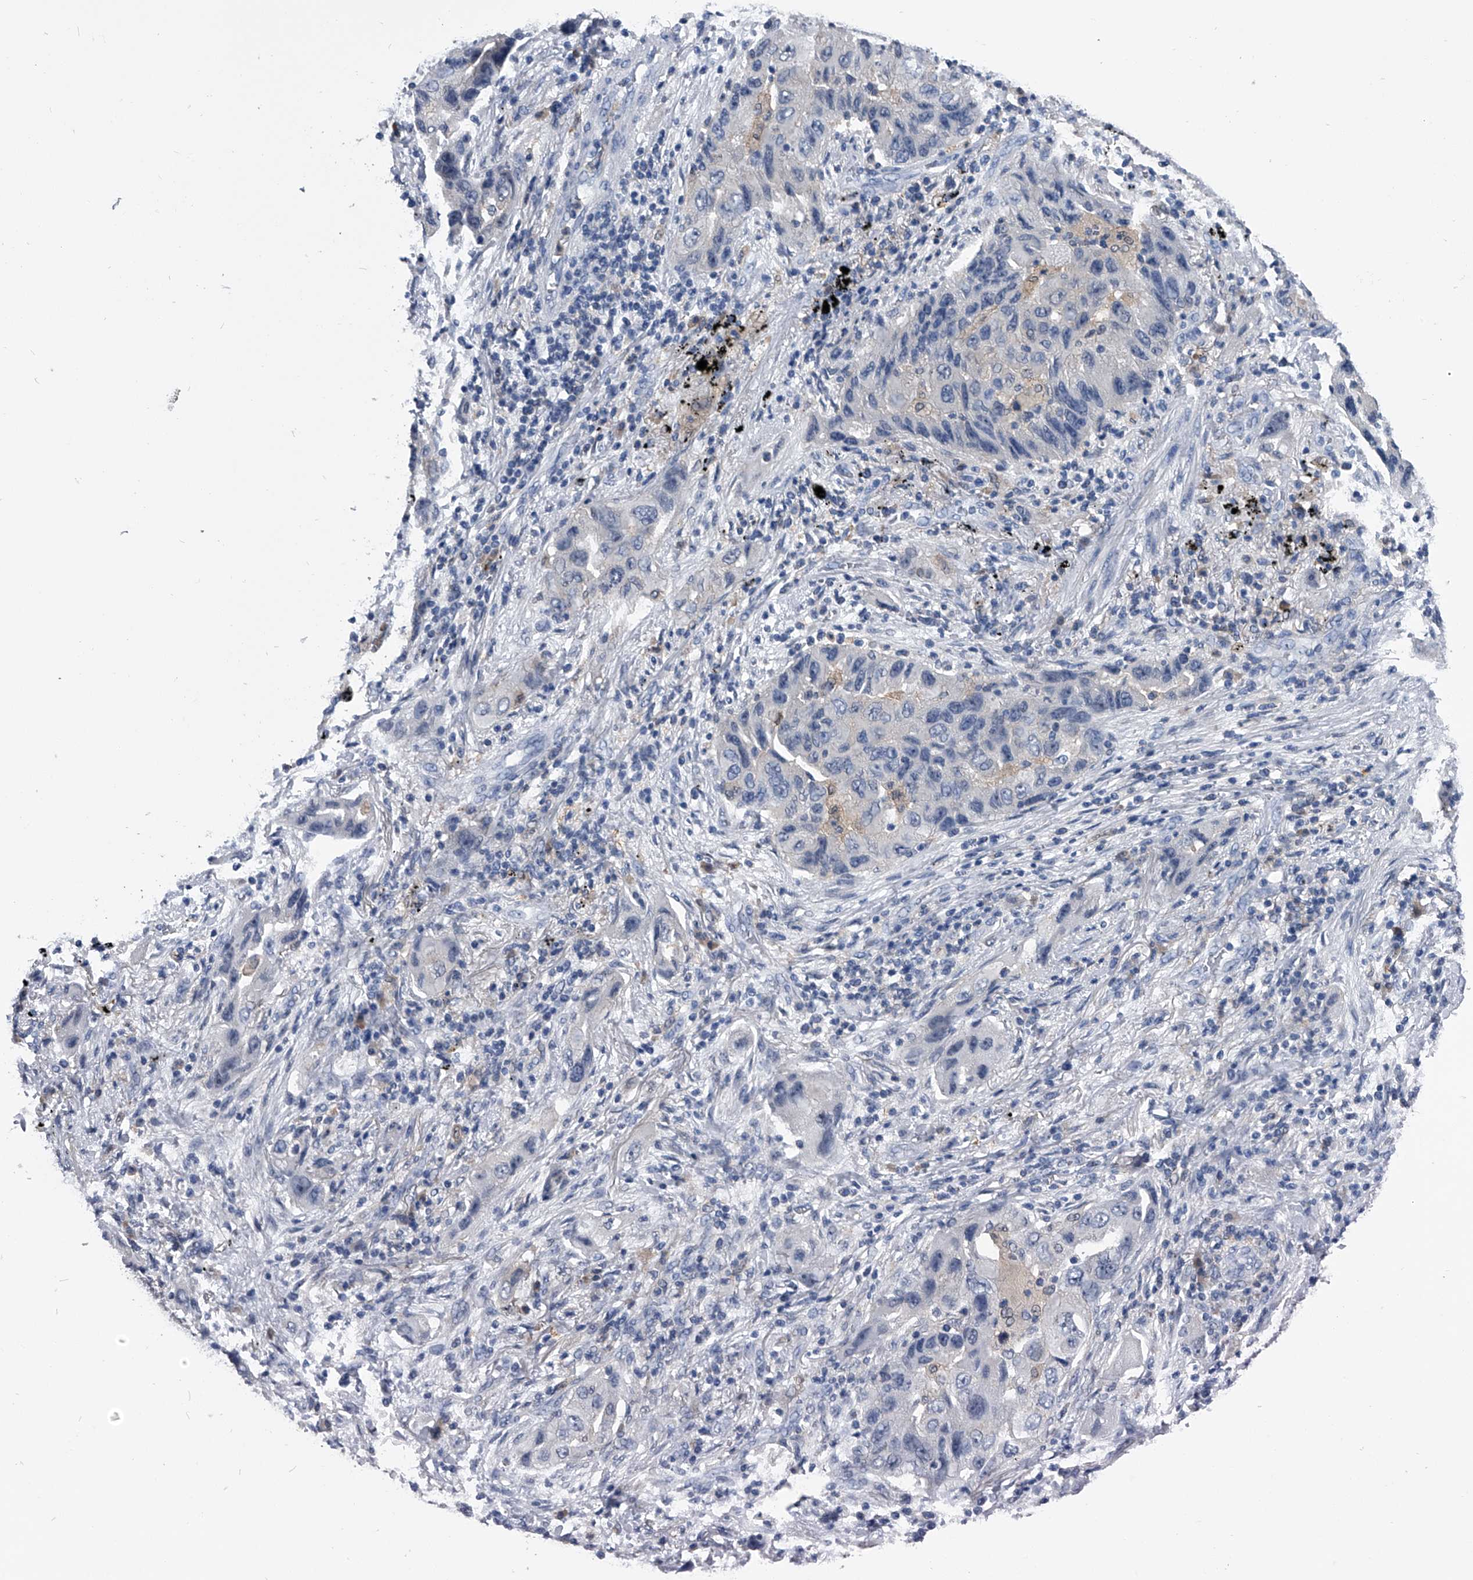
{"staining": {"intensity": "negative", "quantity": "none", "location": "none"}, "tissue": "lung cancer", "cell_type": "Tumor cells", "image_type": "cancer", "snomed": [{"axis": "morphology", "description": "Adenocarcinoma, NOS"}, {"axis": "topography", "description": "Lung"}], "caption": "High power microscopy histopathology image of an immunohistochemistry photomicrograph of lung cancer, revealing no significant positivity in tumor cells.", "gene": "PDXK", "patient": {"sex": "female", "age": 65}}